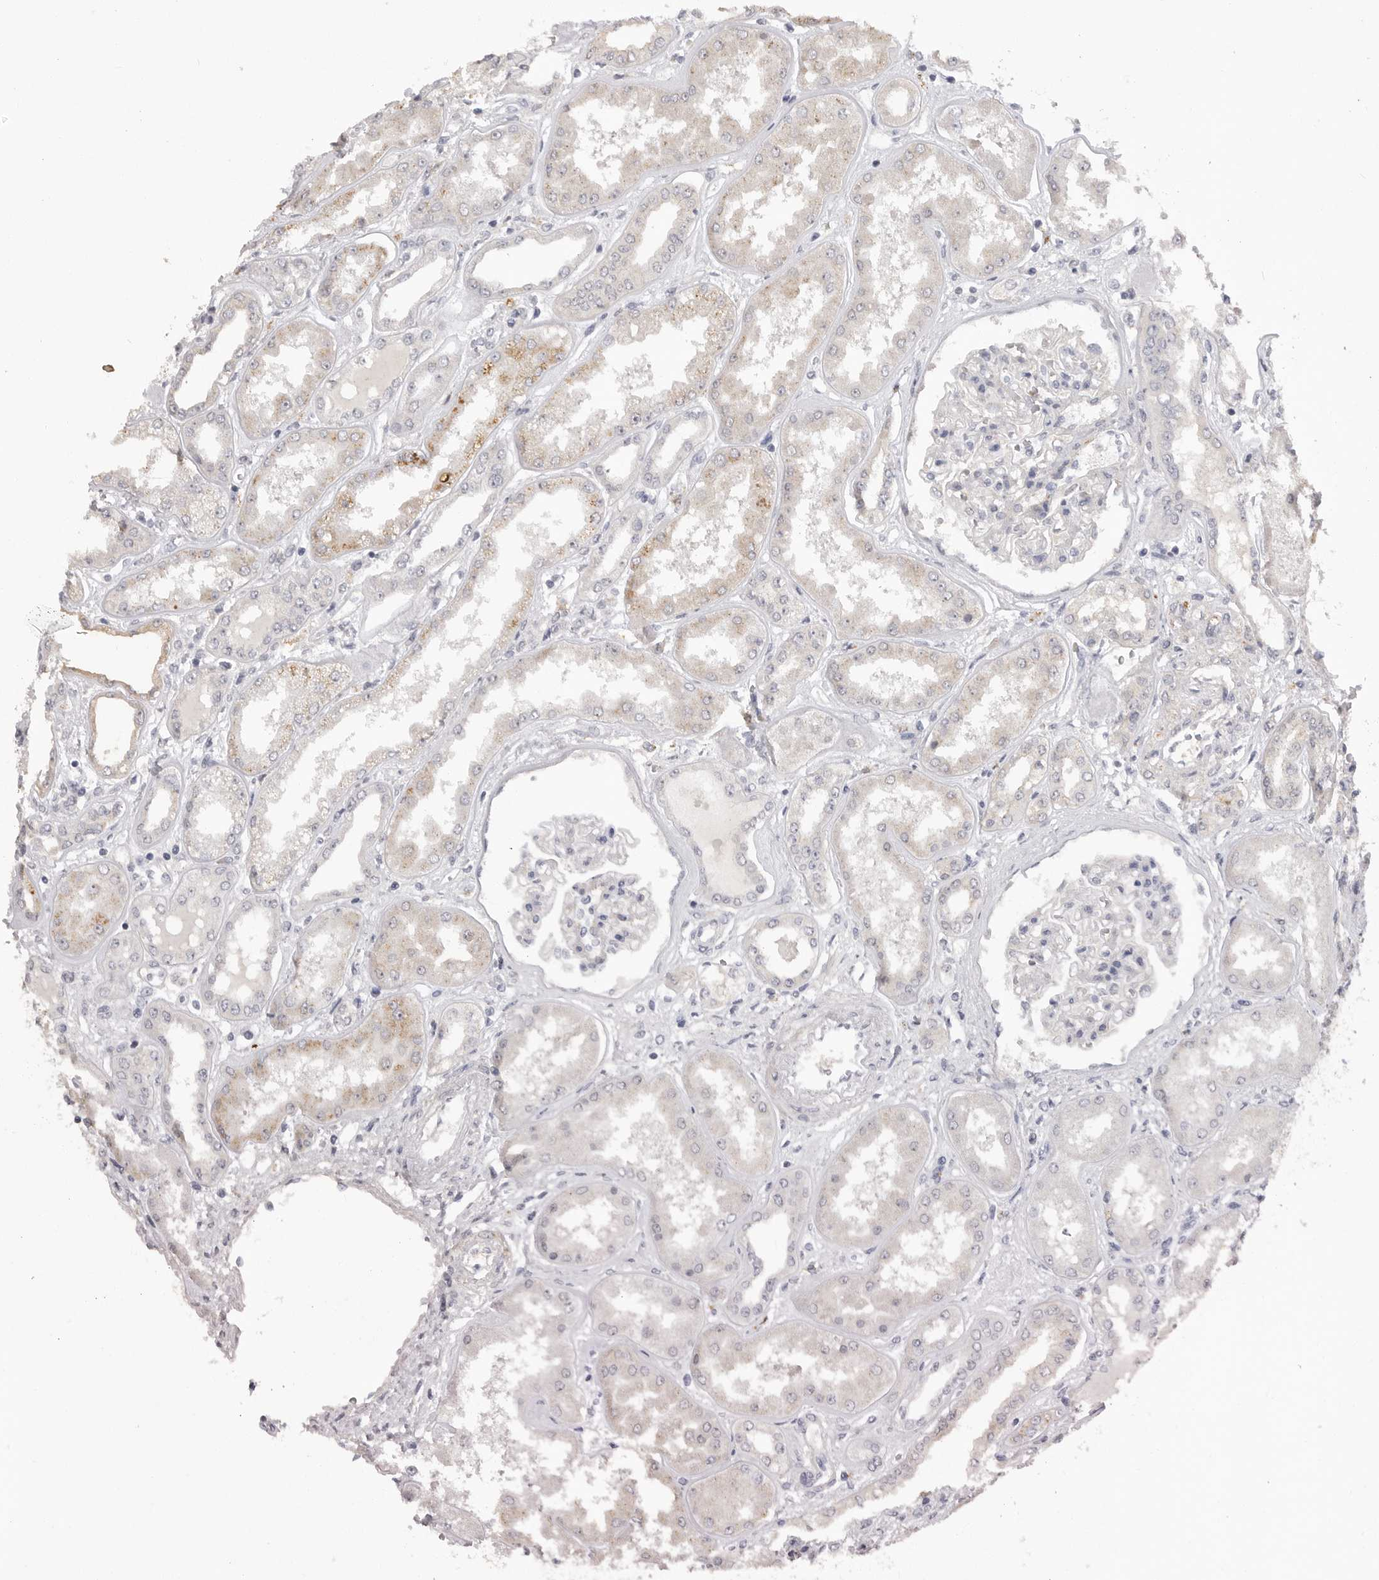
{"staining": {"intensity": "negative", "quantity": "none", "location": "none"}, "tissue": "kidney", "cell_type": "Cells in glomeruli", "image_type": "normal", "snomed": [{"axis": "morphology", "description": "Normal tissue, NOS"}, {"axis": "topography", "description": "Kidney"}], "caption": "There is no significant staining in cells in glomeruli of kidney. Brightfield microscopy of immunohistochemistry (IHC) stained with DAB (3,3'-diaminobenzidine) (brown) and hematoxylin (blue), captured at high magnification.", "gene": "PLEKHF1", "patient": {"sex": "female", "age": 56}}